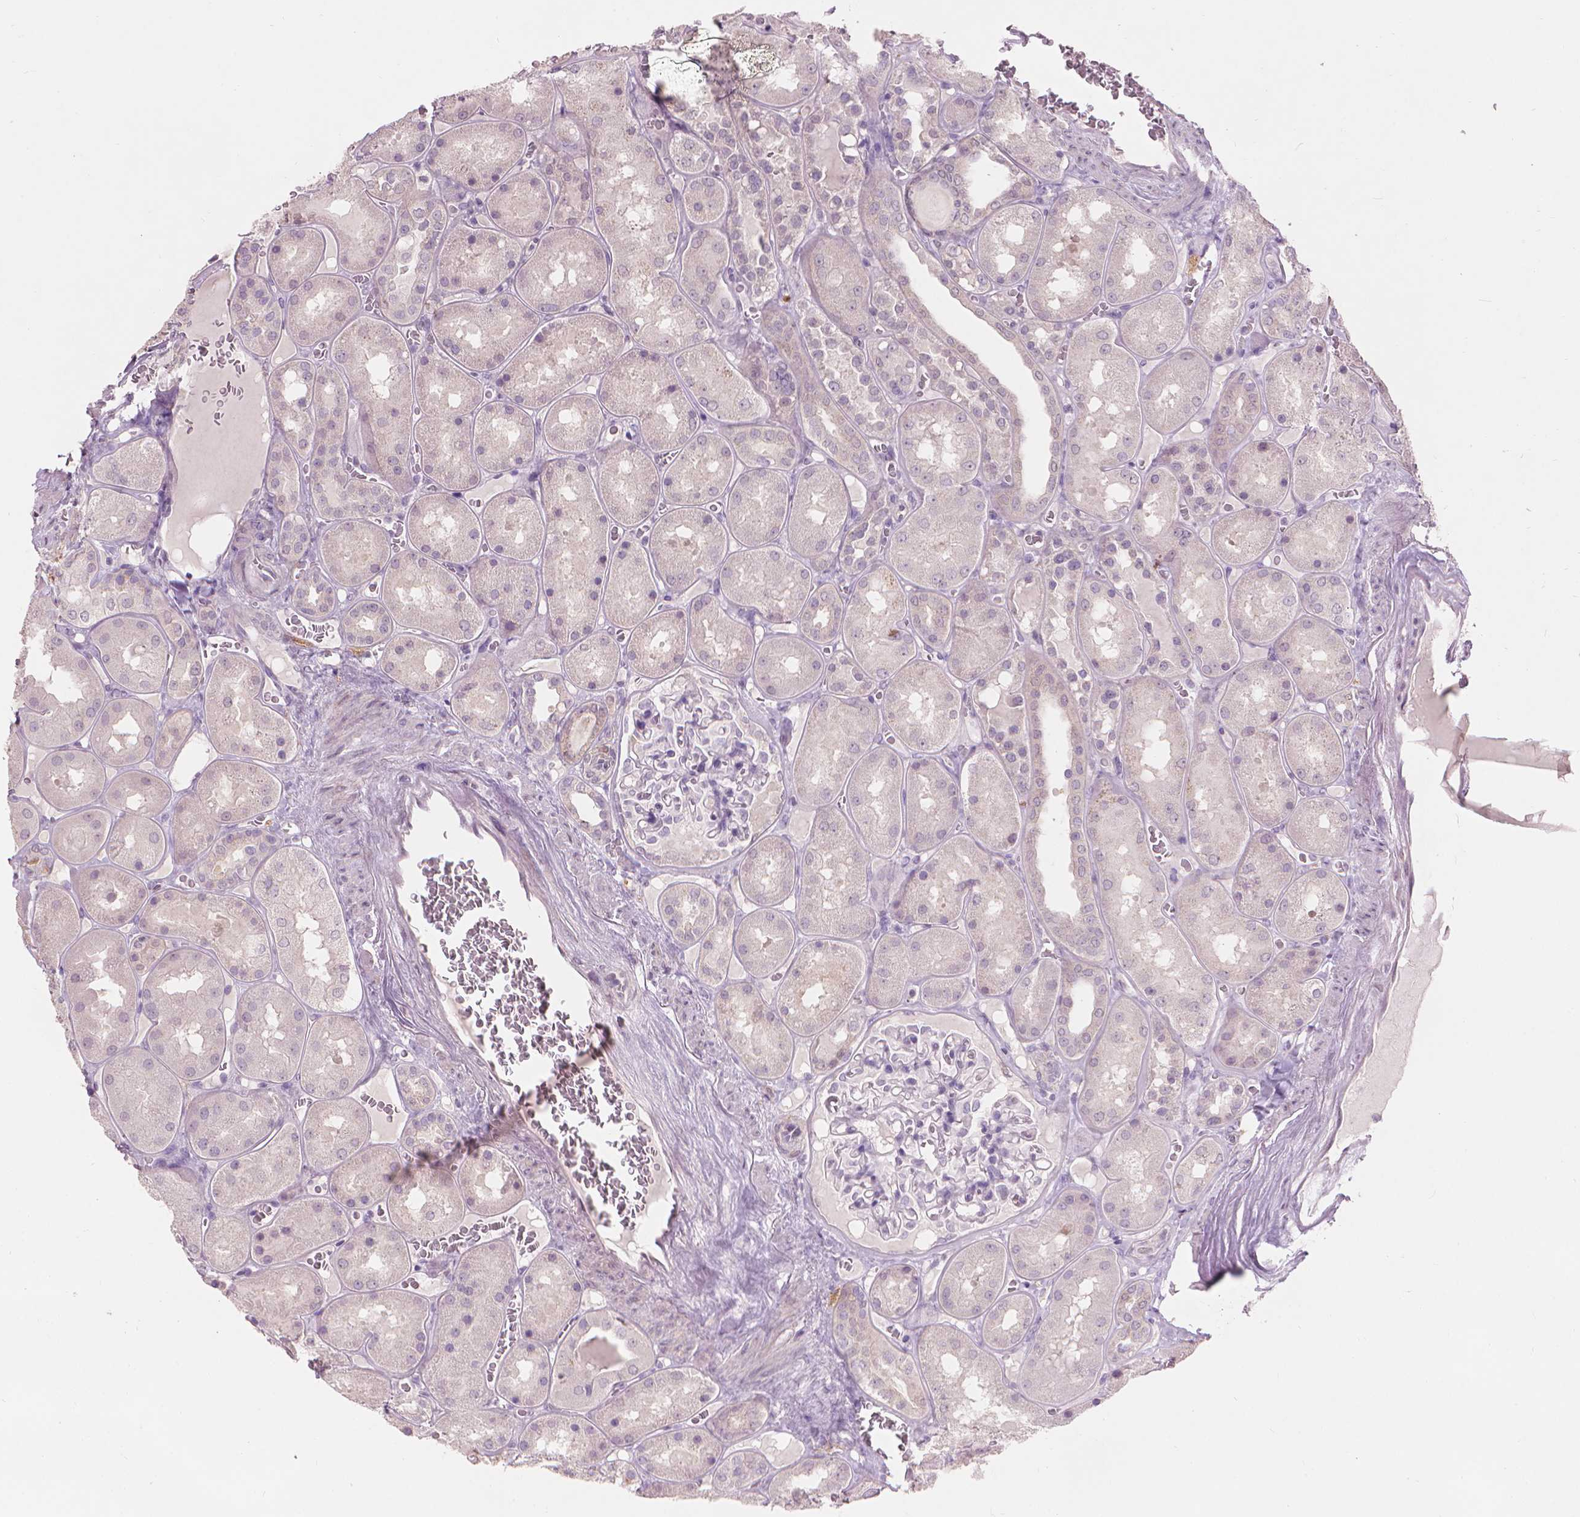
{"staining": {"intensity": "negative", "quantity": "none", "location": "none"}, "tissue": "kidney", "cell_type": "Cells in glomeruli", "image_type": "normal", "snomed": [{"axis": "morphology", "description": "Normal tissue, NOS"}, {"axis": "topography", "description": "Kidney"}], "caption": "High power microscopy image of an immunohistochemistry (IHC) photomicrograph of normal kidney, revealing no significant positivity in cells in glomeruli.", "gene": "ENO2", "patient": {"sex": "male", "age": 73}}